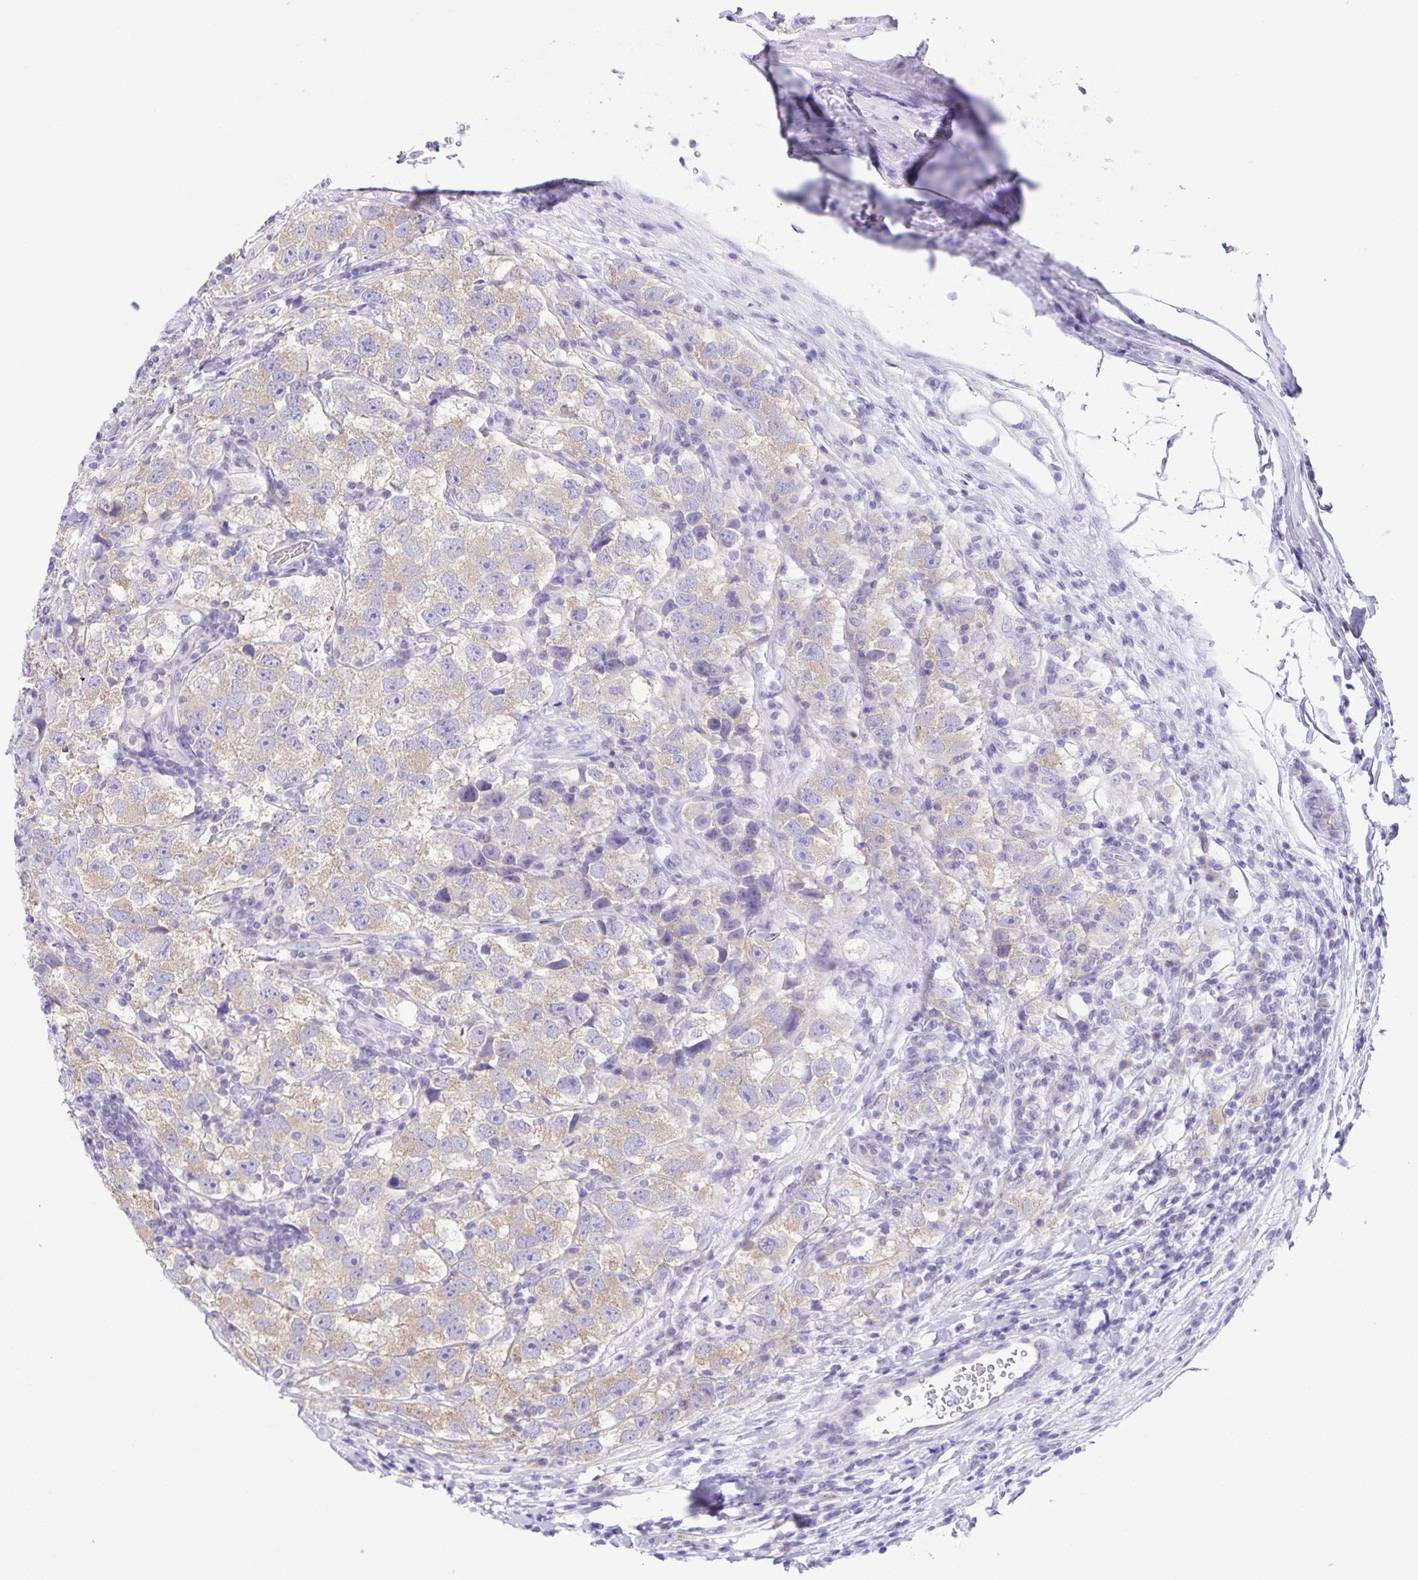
{"staining": {"intensity": "weak", "quantity": "25%-75%", "location": "cytoplasmic/membranous"}, "tissue": "testis cancer", "cell_type": "Tumor cells", "image_type": "cancer", "snomed": [{"axis": "morphology", "description": "Seminoma, NOS"}, {"axis": "topography", "description": "Testis"}], "caption": "DAB immunohistochemical staining of human testis cancer (seminoma) displays weak cytoplasmic/membranous protein positivity in approximately 25%-75% of tumor cells.", "gene": "CAPSL", "patient": {"sex": "male", "age": 26}}